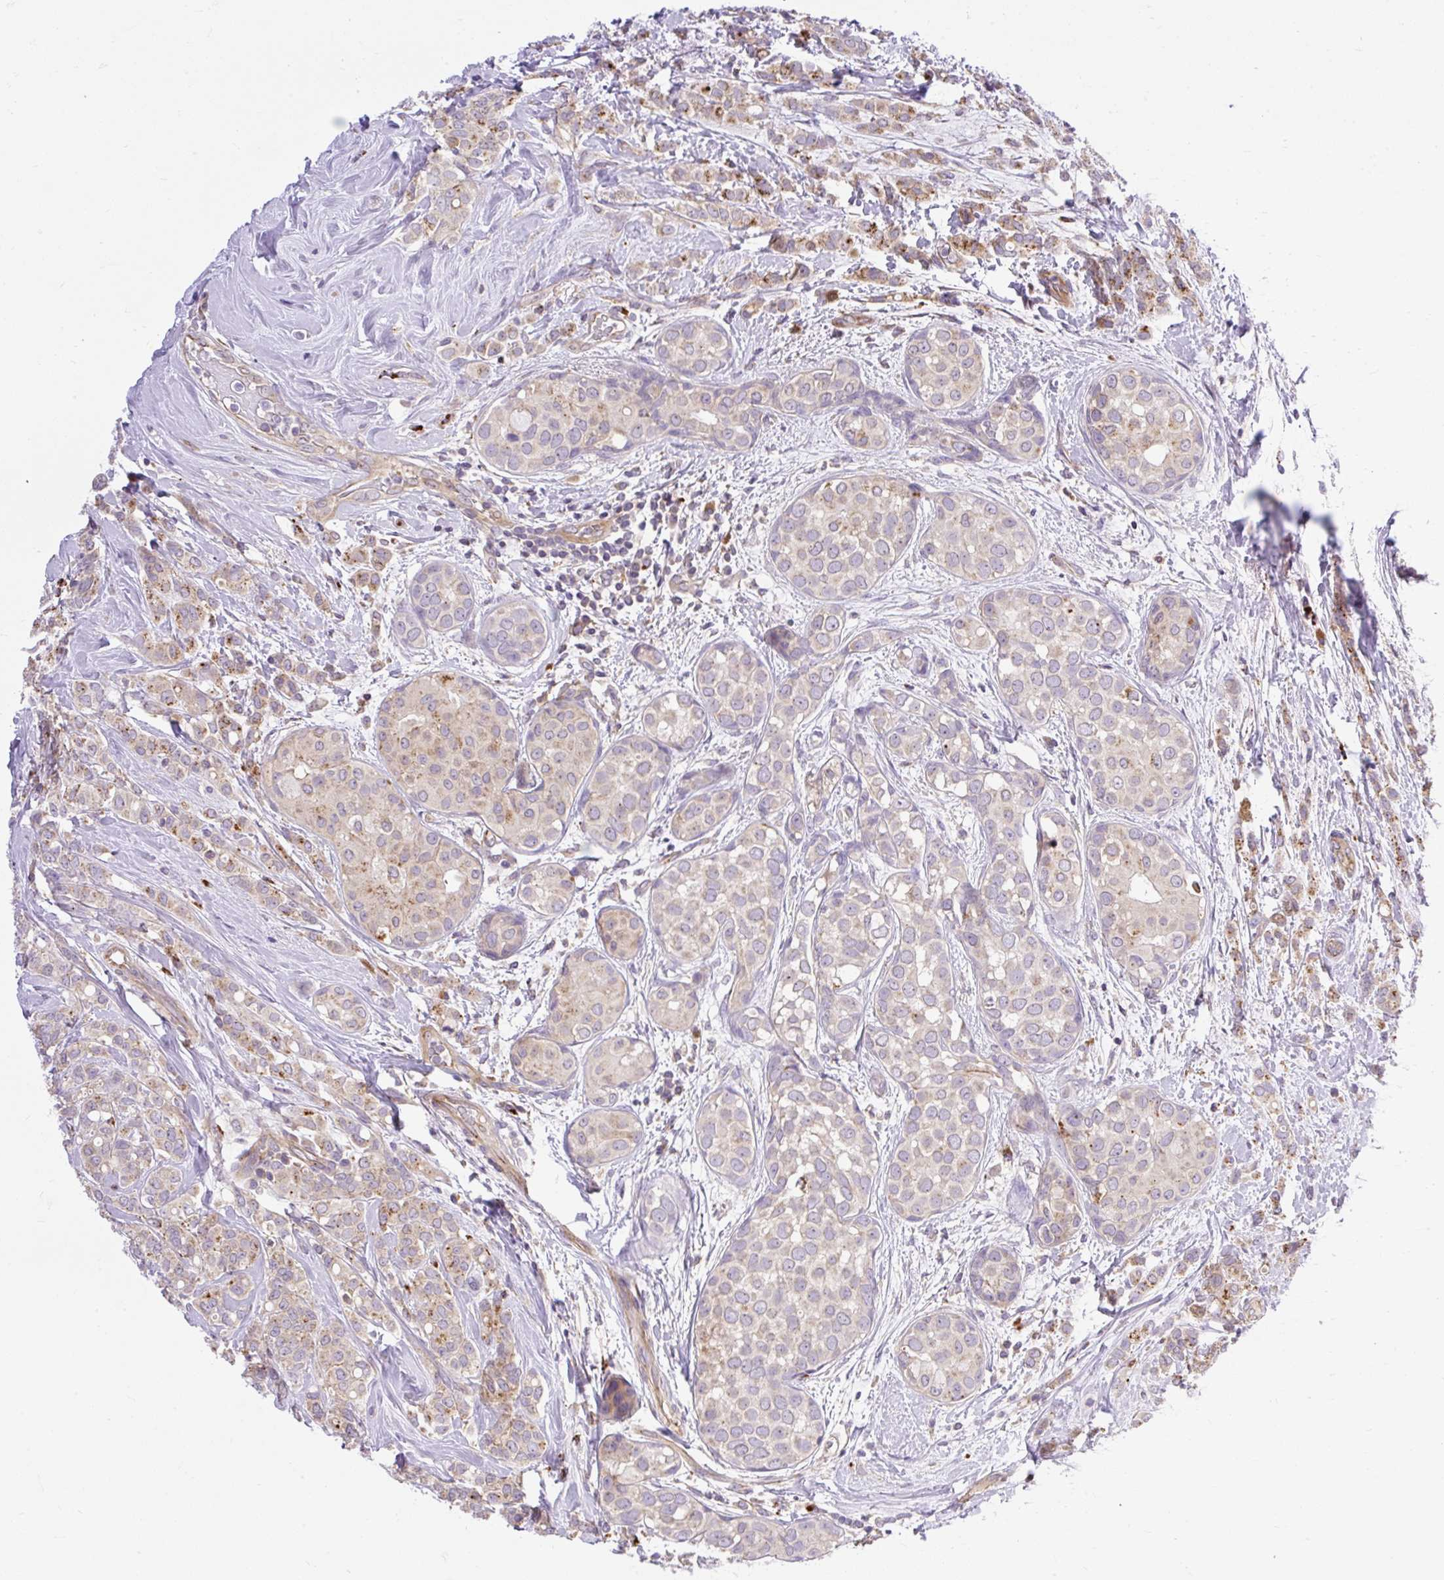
{"staining": {"intensity": "weak", "quantity": "25%-75%", "location": "cytoplasmic/membranous"}, "tissue": "breast cancer", "cell_type": "Tumor cells", "image_type": "cancer", "snomed": [{"axis": "morphology", "description": "Lobular carcinoma"}, {"axis": "topography", "description": "Breast"}], "caption": "Weak cytoplasmic/membranous positivity is appreciated in about 25%-75% of tumor cells in breast cancer. (DAB IHC, brown staining for protein, blue staining for nuclei).", "gene": "HEXB", "patient": {"sex": "female", "age": 68}}